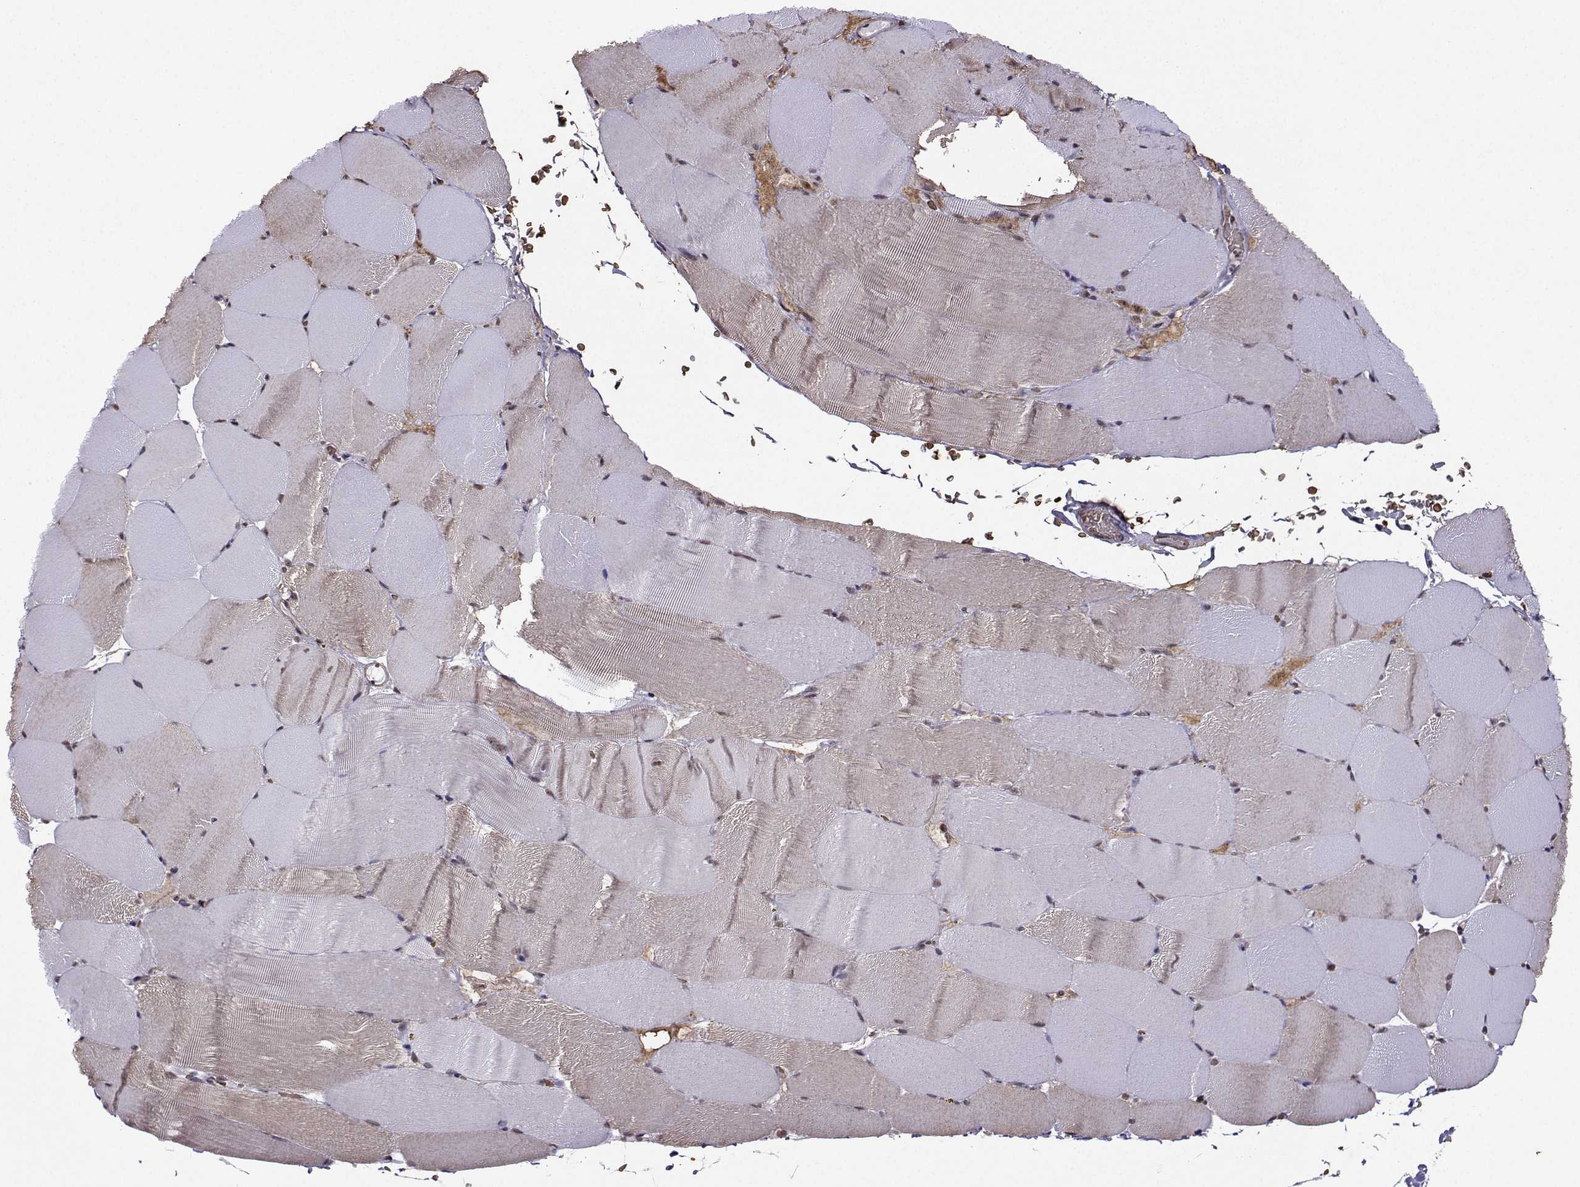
{"staining": {"intensity": "moderate", "quantity": "<25%", "location": "nuclear"}, "tissue": "skeletal muscle", "cell_type": "Myocytes", "image_type": "normal", "snomed": [{"axis": "morphology", "description": "Normal tissue, NOS"}, {"axis": "topography", "description": "Skeletal muscle"}], "caption": "Immunohistochemistry (DAB (3,3'-diaminobenzidine)) staining of benign human skeletal muscle reveals moderate nuclear protein positivity in approximately <25% of myocytes.", "gene": "CCNK", "patient": {"sex": "female", "age": 37}}